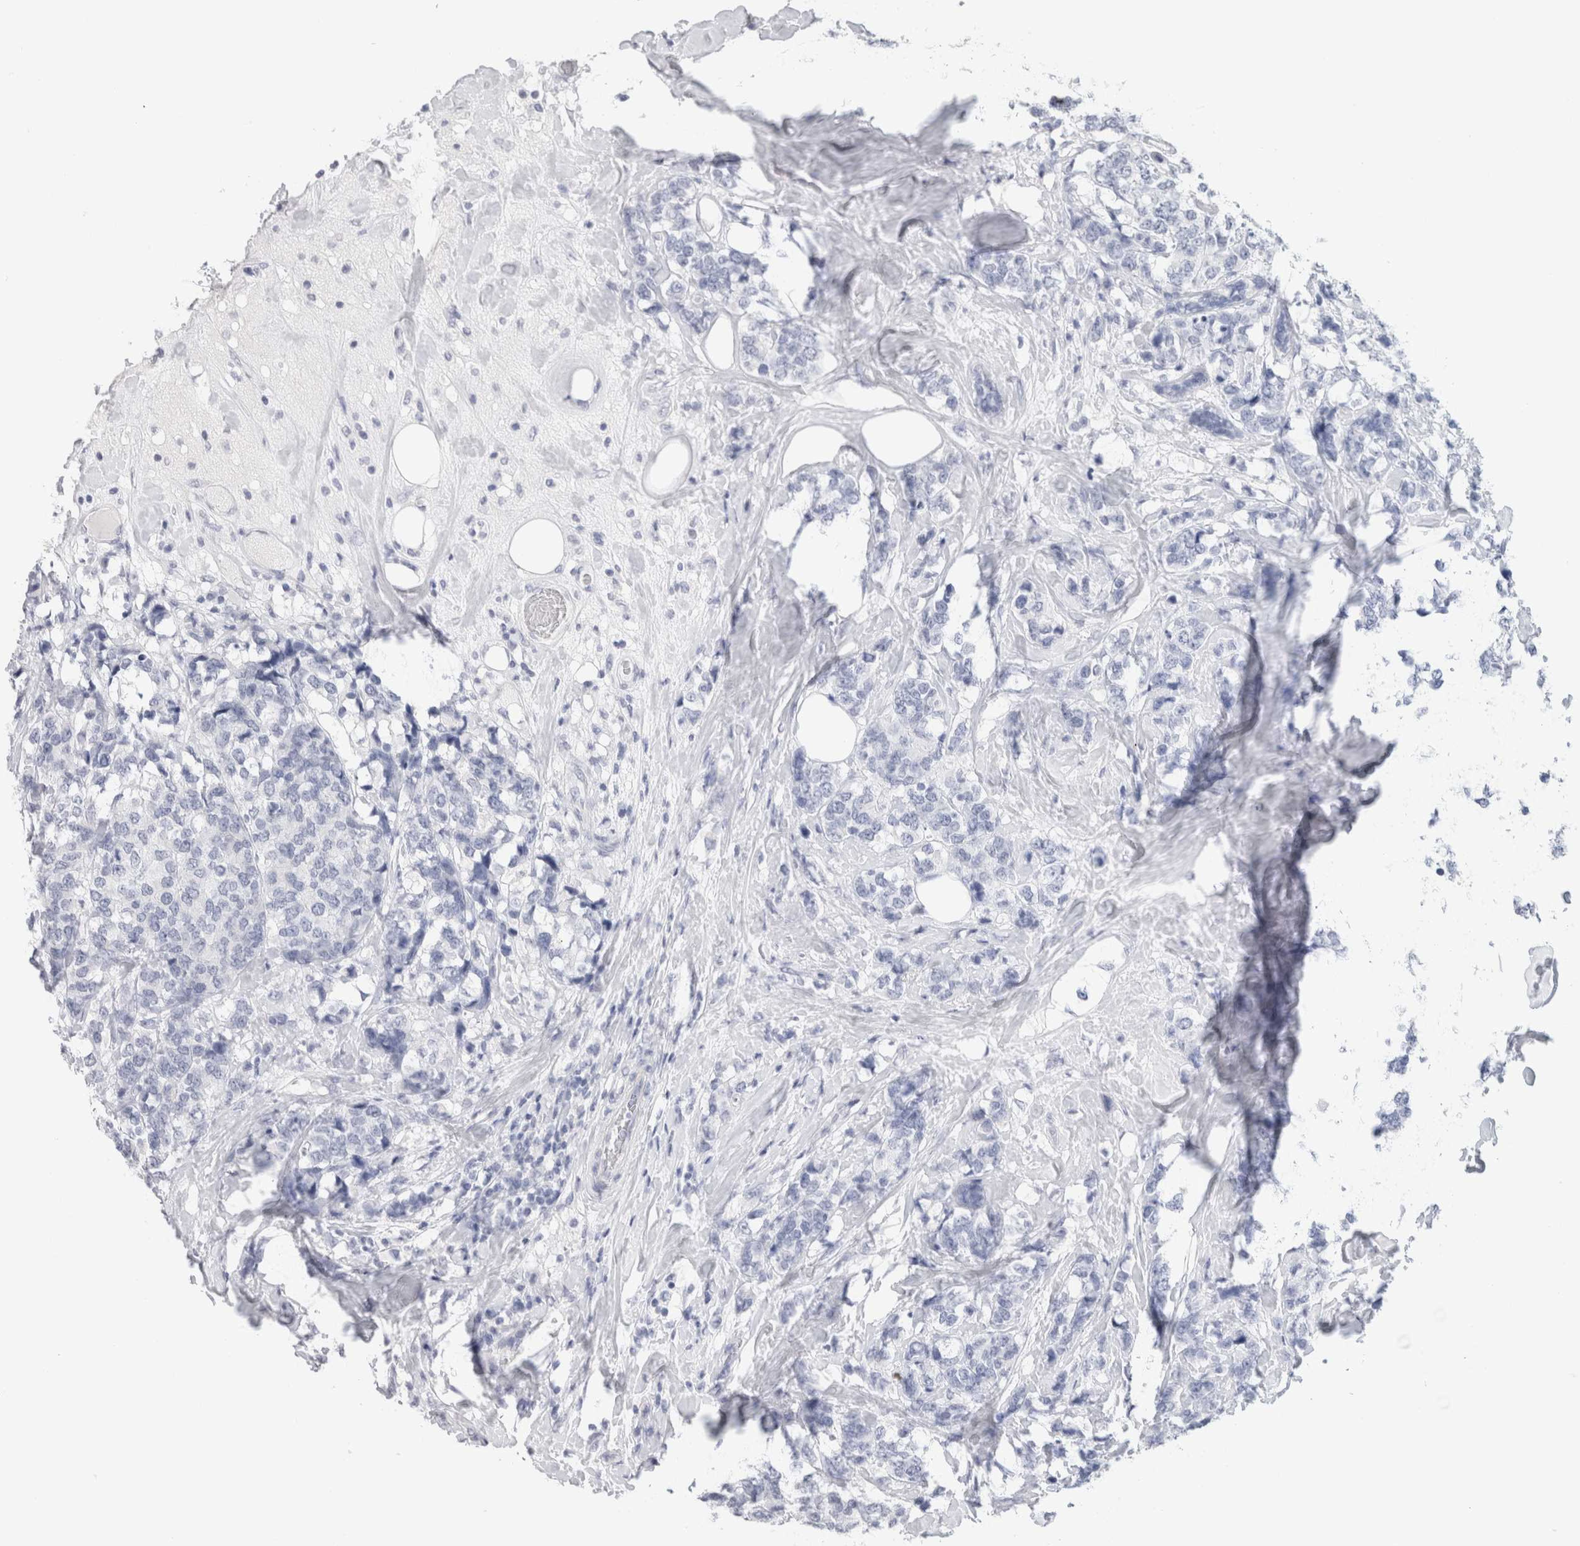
{"staining": {"intensity": "negative", "quantity": "none", "location": "none"}, "tissue": "breast cancer", "cell_type": "Tumor cells", "image_type": "cancer", "snomed": [{"axis": "morphology", "description": "Lobular carcinoma"}, {"axis": "topography", "description": "Breast"}], "caption": "High power microscopy histopathology image of an immunohistochemistry image of lobular carcinoma (breast), revealing no significant staining in tumor cells.", "gene": "AFP", "patient": {"sex": "female", "age": 59}}